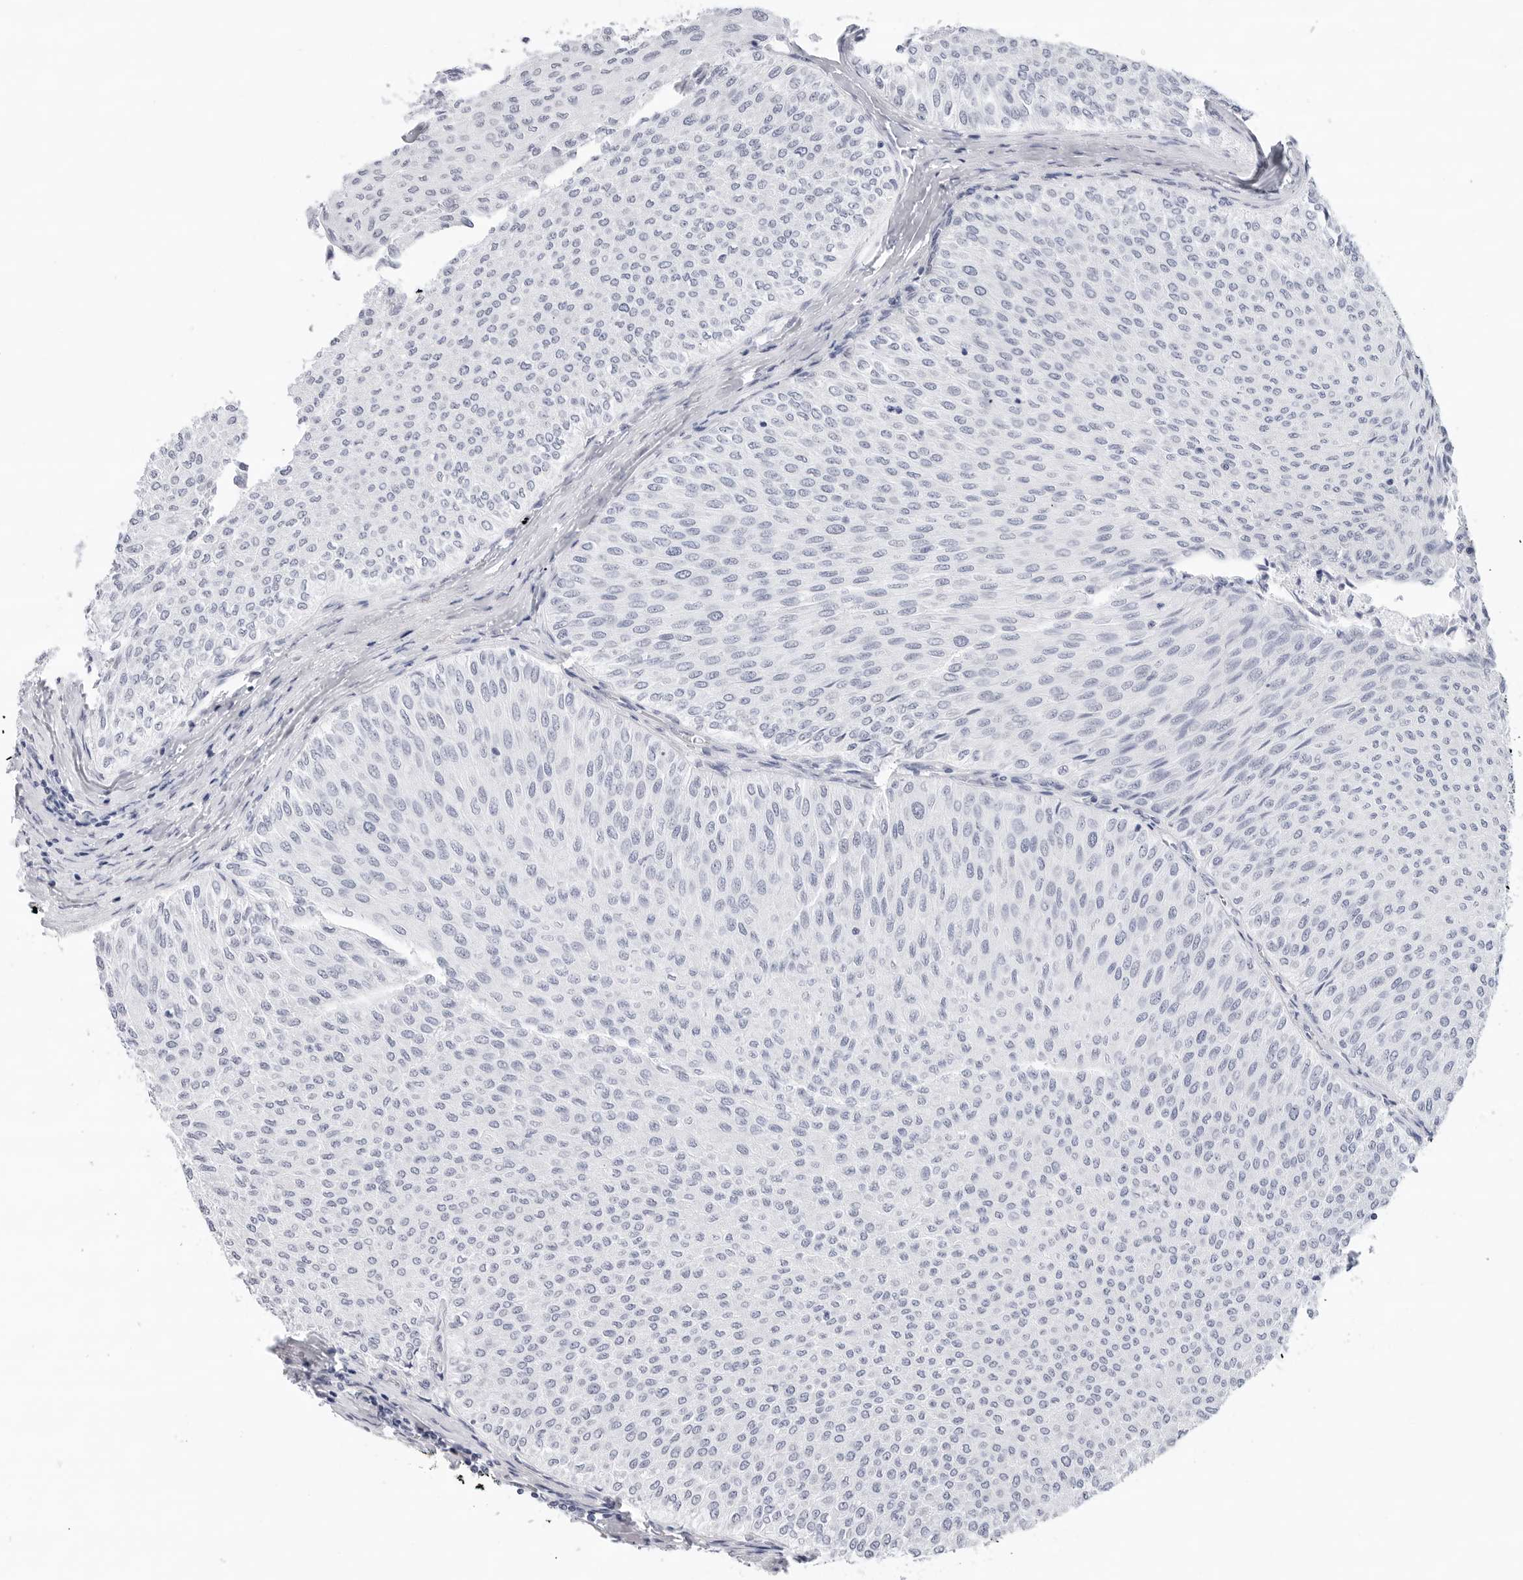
{"staining": {"intensity": "negative", "quantity": "none", "location": "none"}, "tissue": "urothelial cancer", "cell_type": "Tumor cells", "image_type": "cancer", "snomed": [{"axis": "morphology", "description": "Urothelial carcinoma, Low grade"}, {"axis": "topography", "description": "Urinary bladder"}], "caption": "A micrograph of human urothelial cancer is negative for staining in tumor cells.", "gene": "SLC19A1", "patient": {"sex": "male", "age": 78}}